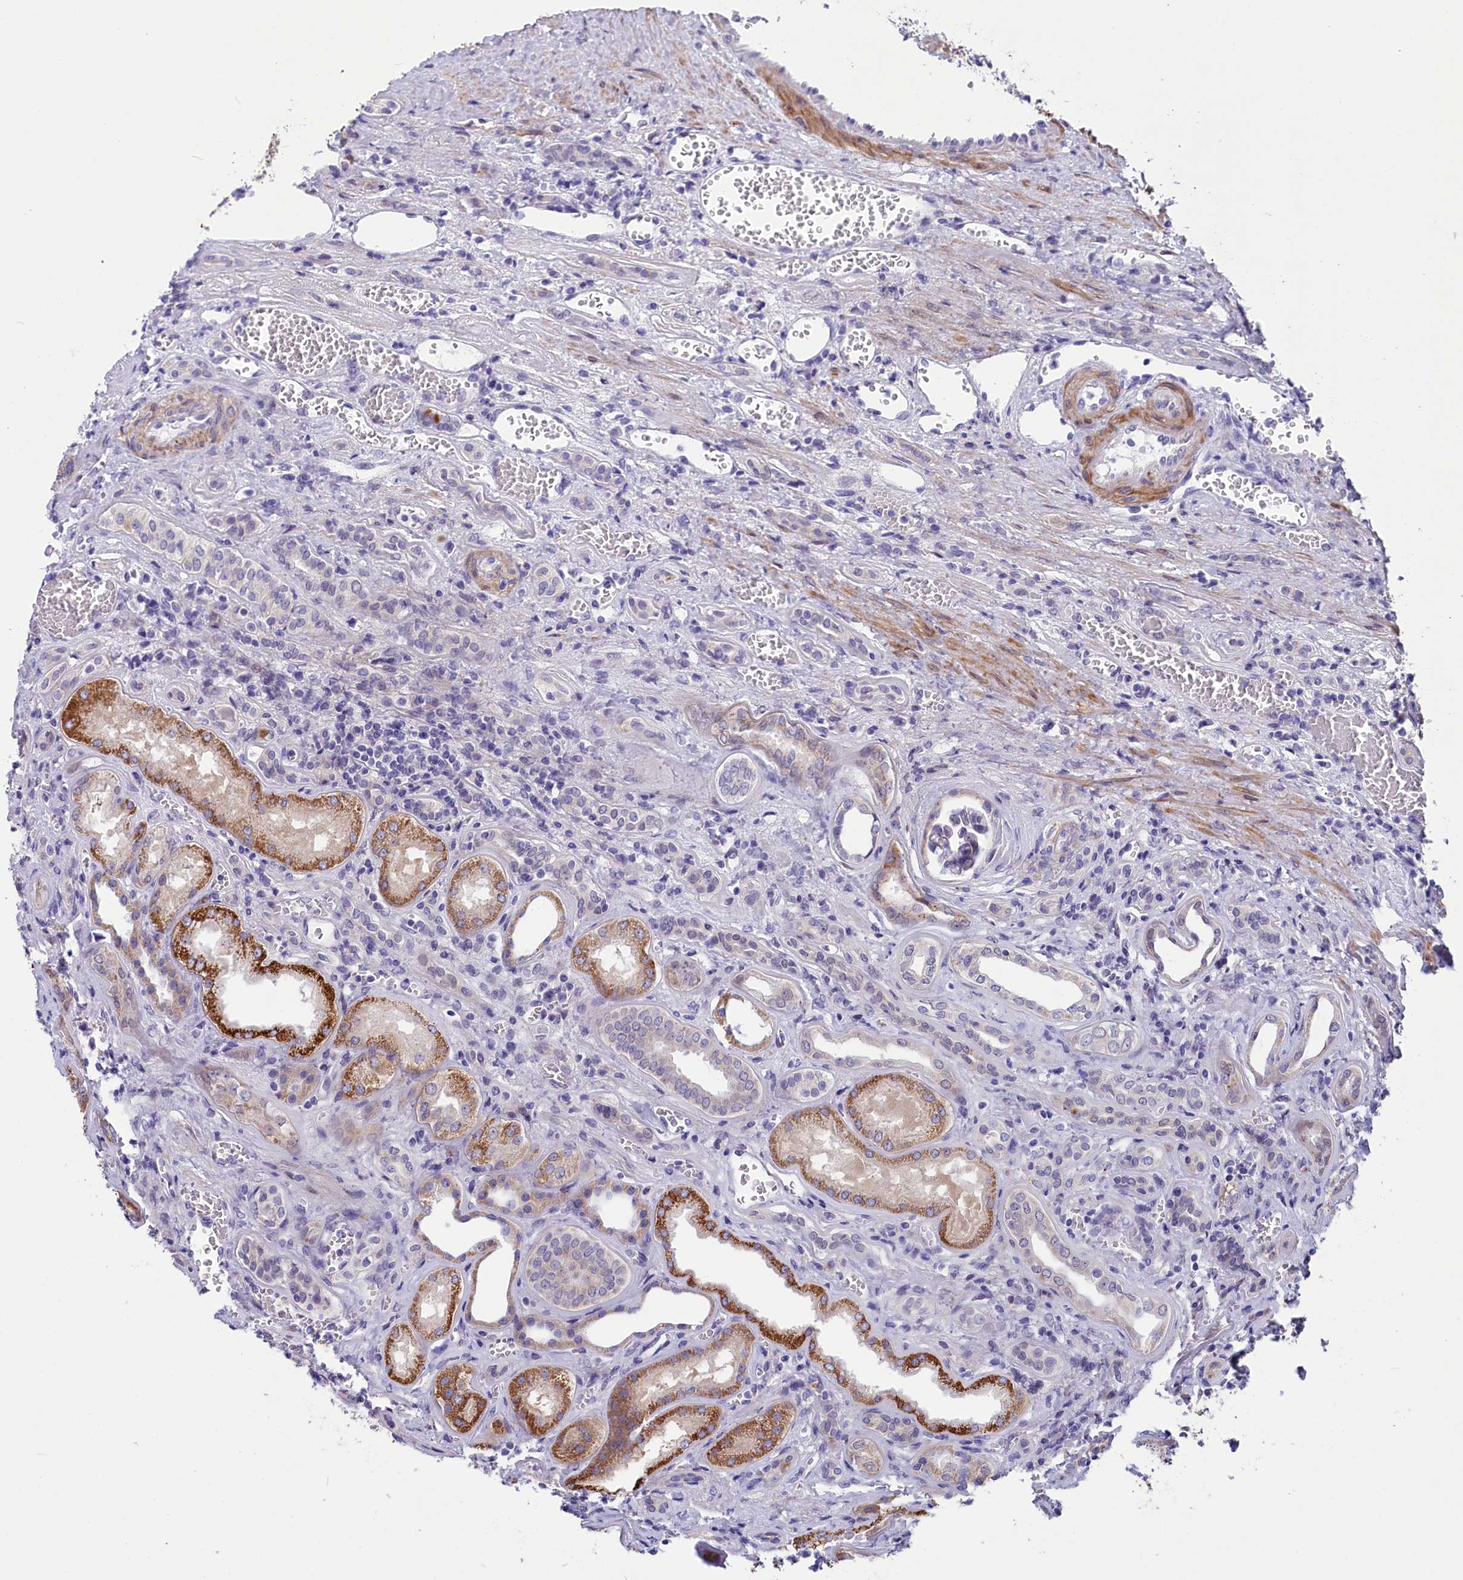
{"staining": {"intensity": "negative", "quantity": "none", "location": "none"}, "tissue": "kidney", "cell_type": "Cells in glomeruli", "image_type": "normal", "snomed": [{"axis": "morphology", "description": "Normal tissue, NOS"}, {"axis": "morphology", "description": "Adenocarcinoma, NOS"}, {"axis": "topography", "description": "Kidney"}], "caption": "IHC micrograph of benign human kidney stained for a protein (brown), which displays no staining in cells in glomeruli.", "gene": "SCD5", "patient": {"sex": "female", "age": 68}}